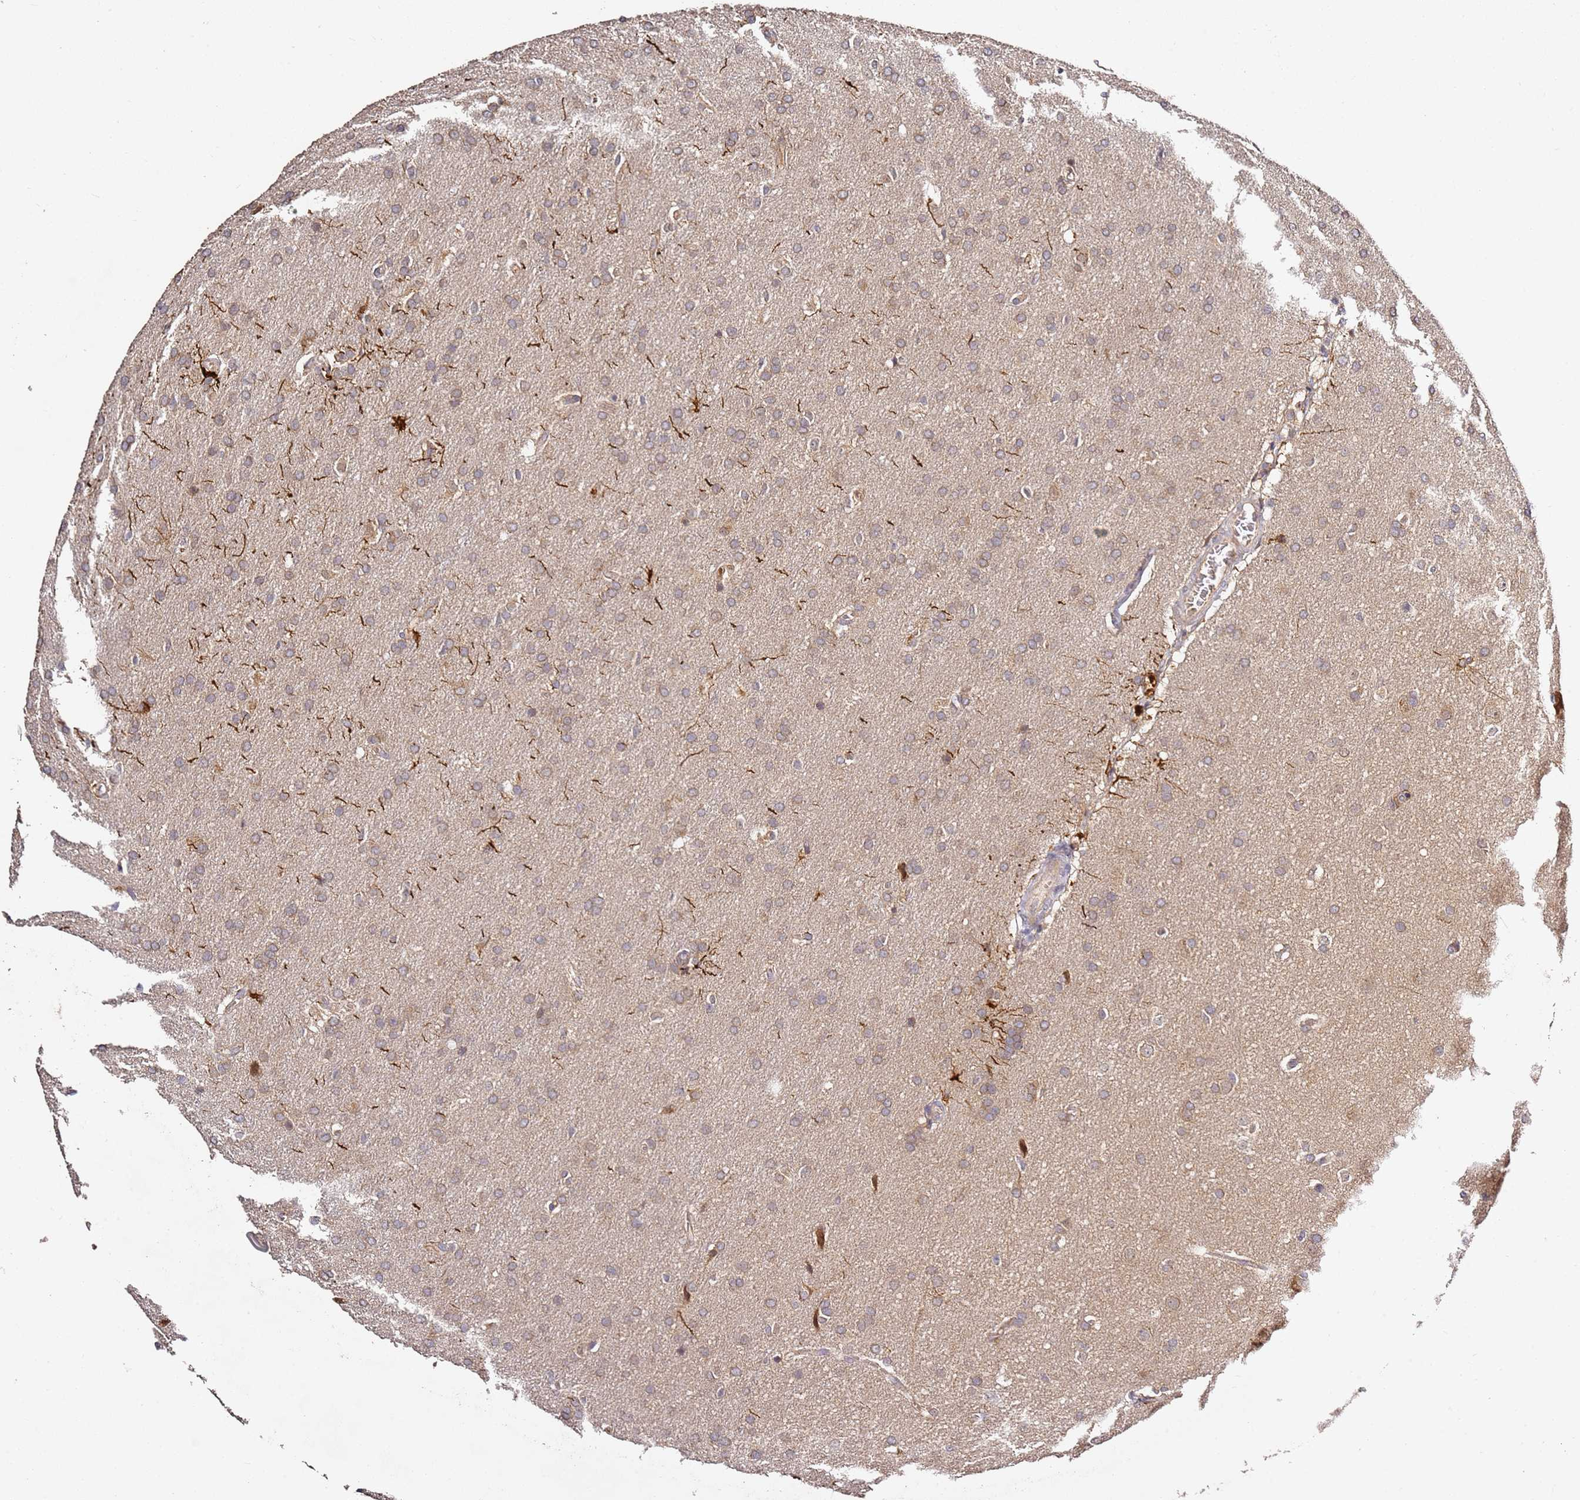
{"staining": {"intensity": "negative", "quantity": "none", "location": "none"}, "tissue": "glioma", "cell_type": "Tumor cells", "image_type": "cancer", "snomed": [{"axis": "morphology", "description": "Glioma, malignant, Low grade"}, {"axis": "topography", "description": "Brain"}], "caption": "Tumor cells show no significant positivity in glioma.", "gene": "OSBPL2", "patient": {"sex": "female", "age": 32}}